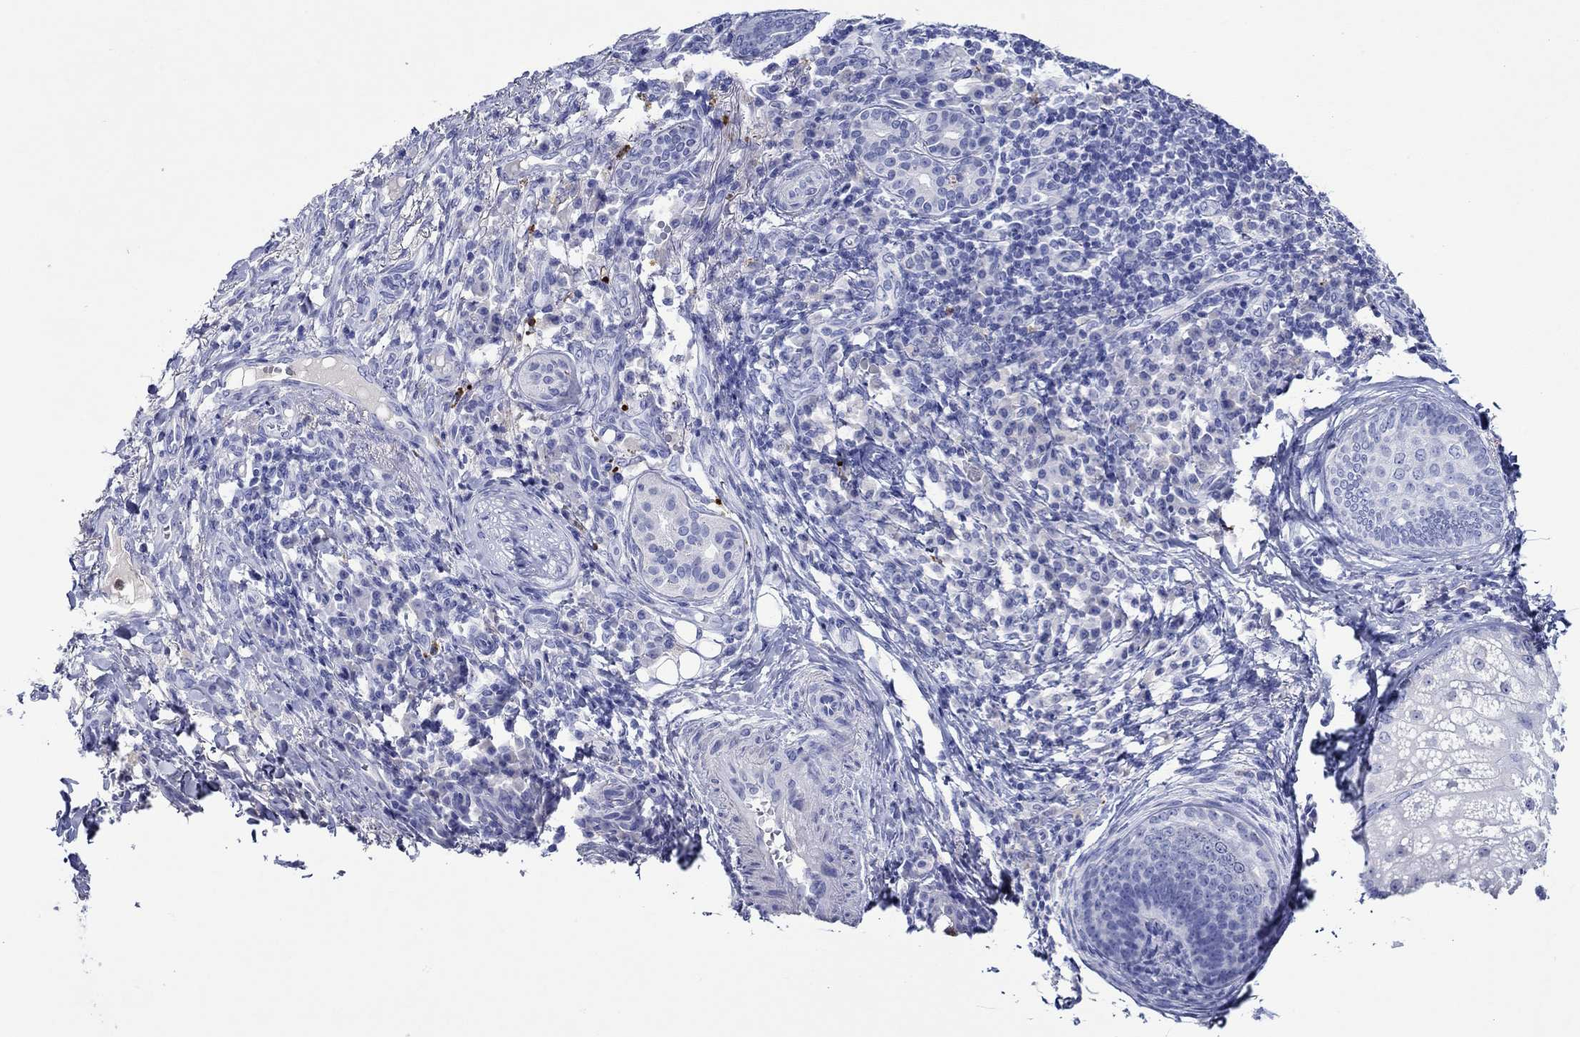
{"staining": {"intensity": "negative", "quantity": "none", "location": "none"}, "tissue": "skin cancer", "cell_type": "Tumor cells", "image_type": "cancer", "snomed": [{"axis": "morphology", "description": "Basal cell carcinoma"}, {"axis": "topography", "description": "Skin"}], "caption": "Immunohistochemistry (IHC) photomicrograph of human basal cell carcinoma (skin) stained for a protein (brown), which displays no expression in tumor cells. (Stains: DAB IHC with hematoxylin counter stain, Microscopy: brightfield microscopy at high magnification).", "gene": "EPX", "patient": {"sex": "female", "age": 69}}